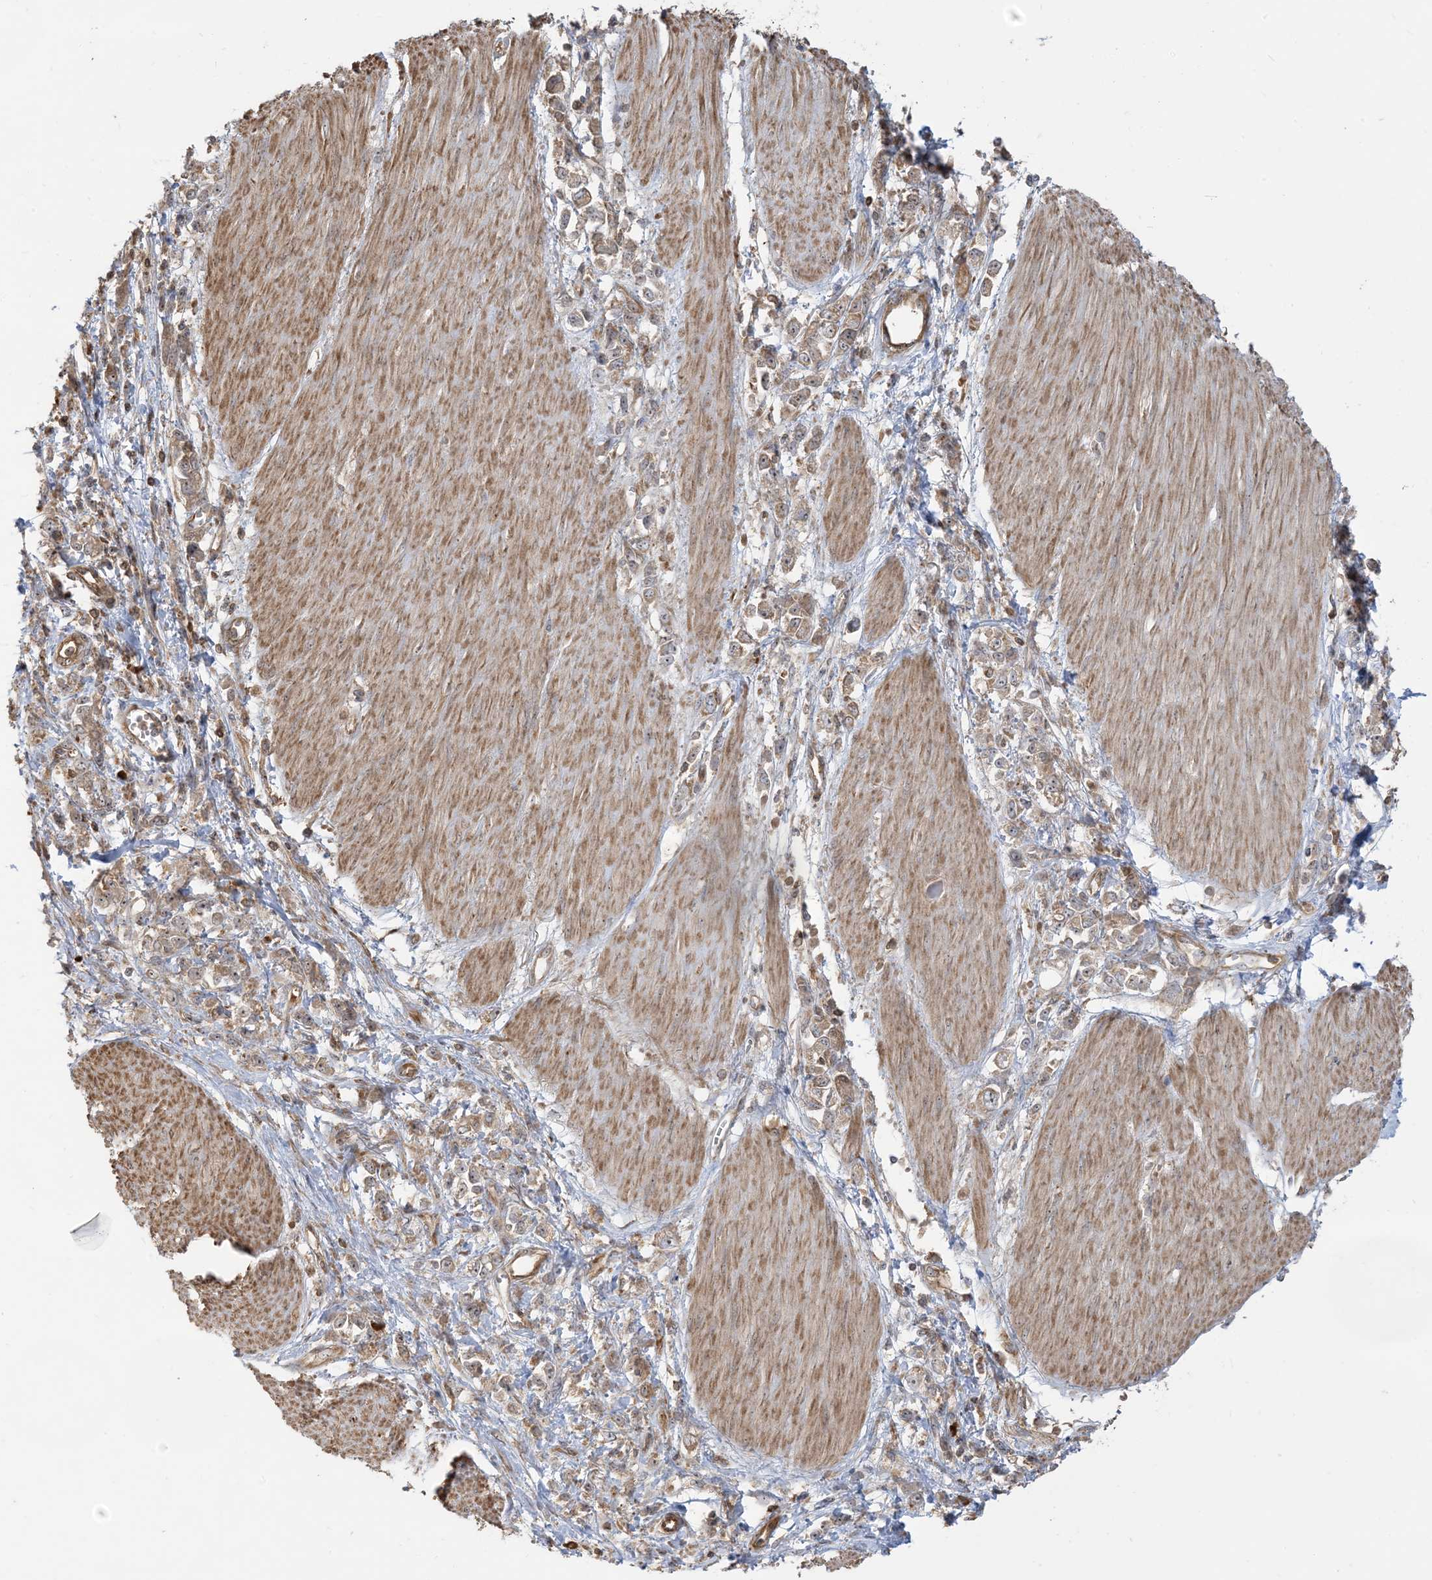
{"staining": {"intensity": "moderate", "quantity": ">75%", "location": "cytoplasmic/membranous,nuclear"}, "tissue": "stomach cancer", "cell_type": "Tumor cells", "image_type": "cancer", "snomed": [{"axis": "morphology", "description": "Adenocarcinoma, NOS"}, {"axis": "topography", "description": "Stomach"}], "caption": "Brown immunohistochemical staining in stomach cancer (adenocarcinoma) demonstrates moderate cytoplasmic/membranous and nuclear positivity in approximately >75% of tumor cells.", "gene": "SRP72", "patient": {"sex": "female", "age": 76}}